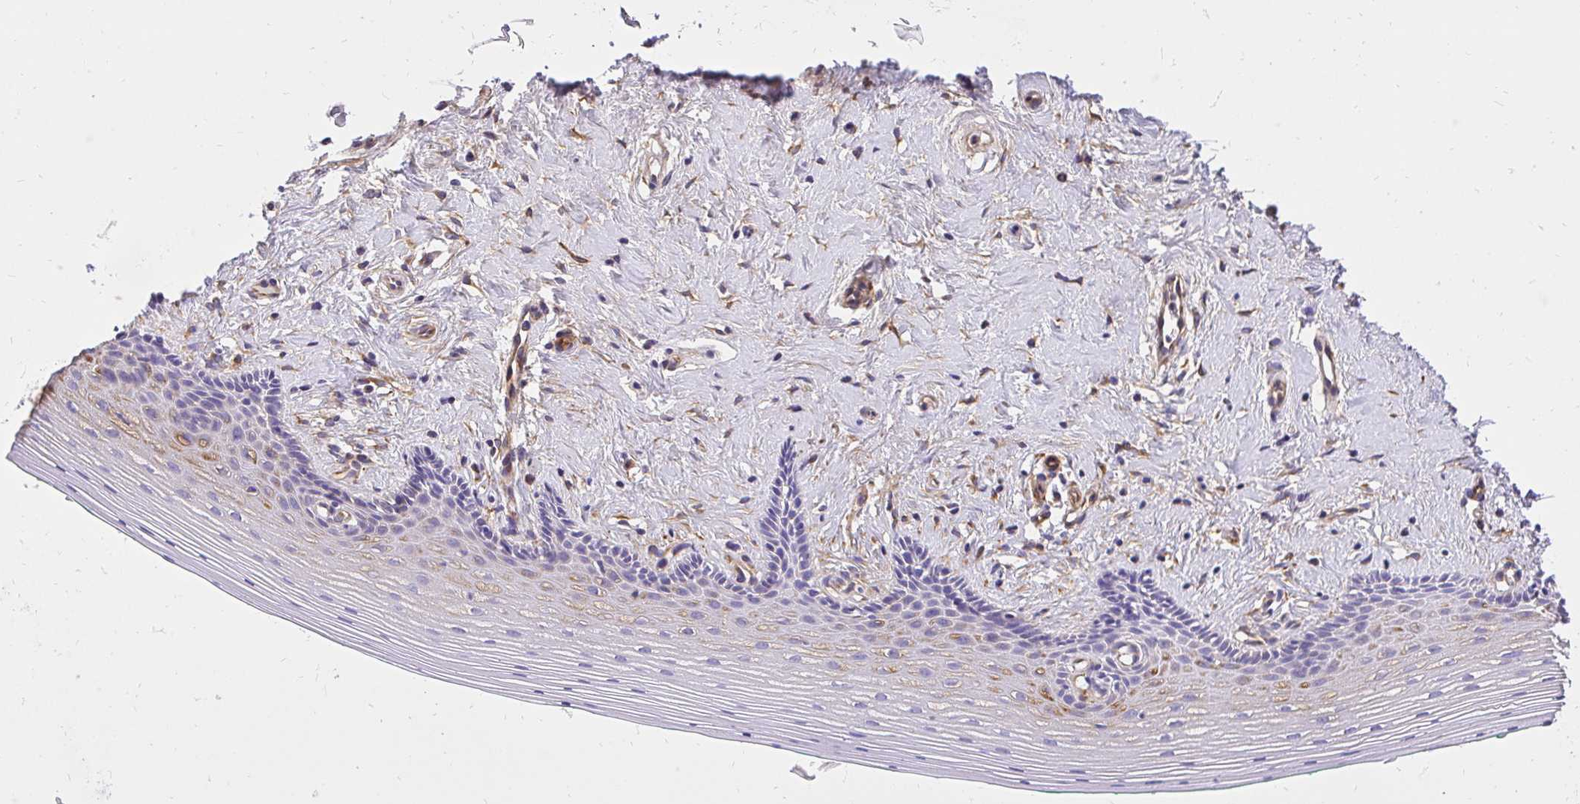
{"staining": {"intensity": "moderate", "quantity": "<25%", "location": "cytoplasmic/membranous"}, "tissue": "vagina", "cell_type": "Squamous epithelial cells", "image_type": "normal", "snomed": [{"axis": "morphology", "description": "Normal tissue, NOS"}, {"axis": "topography", "description": "Vagina"}], "caption": "This is an image of IHC staining of normal vagina, which shows moderate positivity in the cytoplasmic/membranous of squamous epithelial cells.", "gene": "ABCB10", "patient": {"sex": "female", "age": 42}}